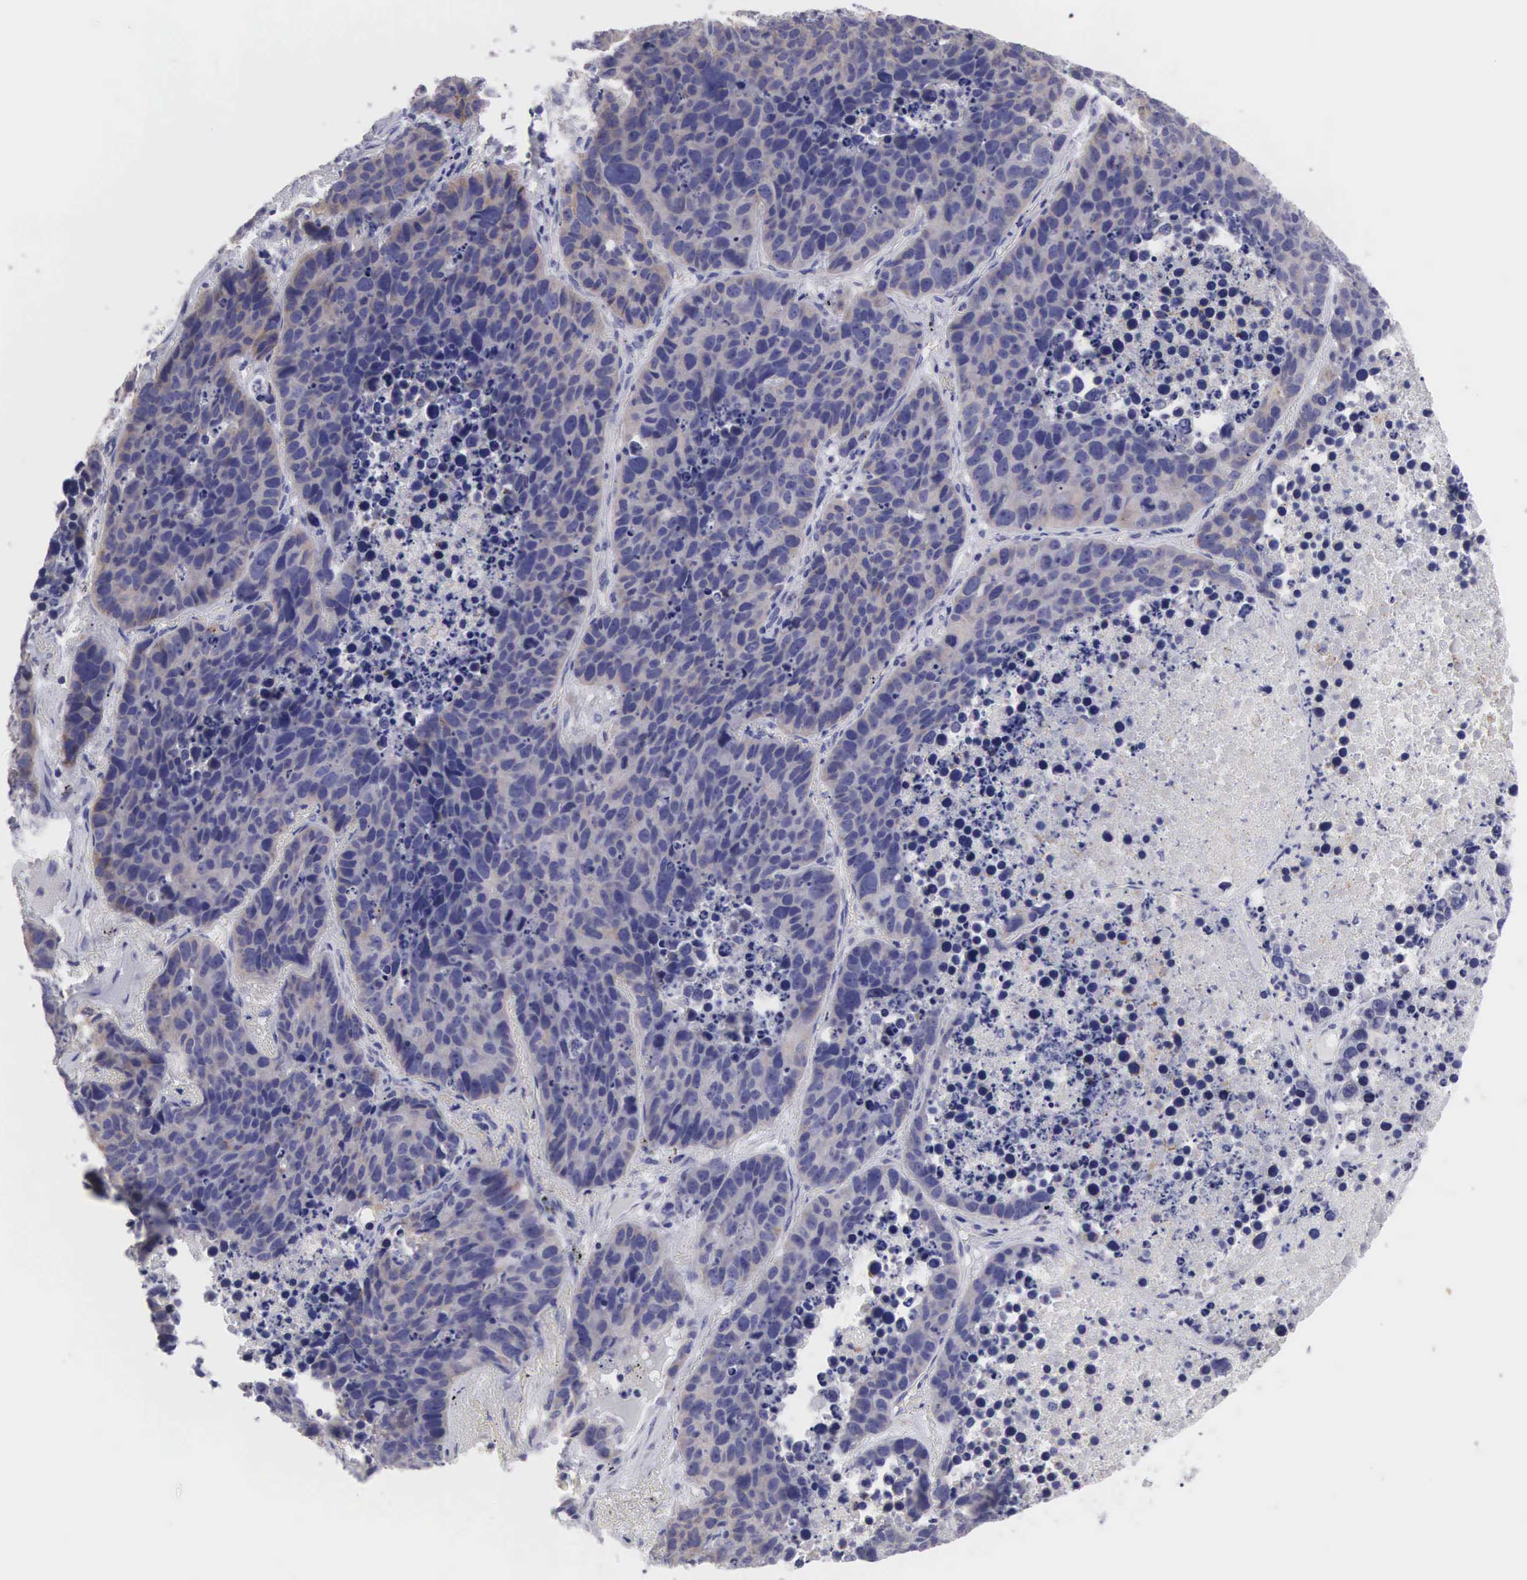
{"staining": {"intensity": "negative", "quantity": "none", "location": "none"}, "tissue": "lung cancer", "cell_type": "Tumor cells", "image_type": "cancer", "snomed": [{"axis": "morphology", "description": "Carcinoid, malignant, NOS"}, {"axis": "topography", "description": "Lung"}], "caption": "Protein analysis of malignant carcinoid (lung) displays no significant expression in tumor cells.", "gene": "SLITRK4", "patient": {"sex": "male", "age": 60}}